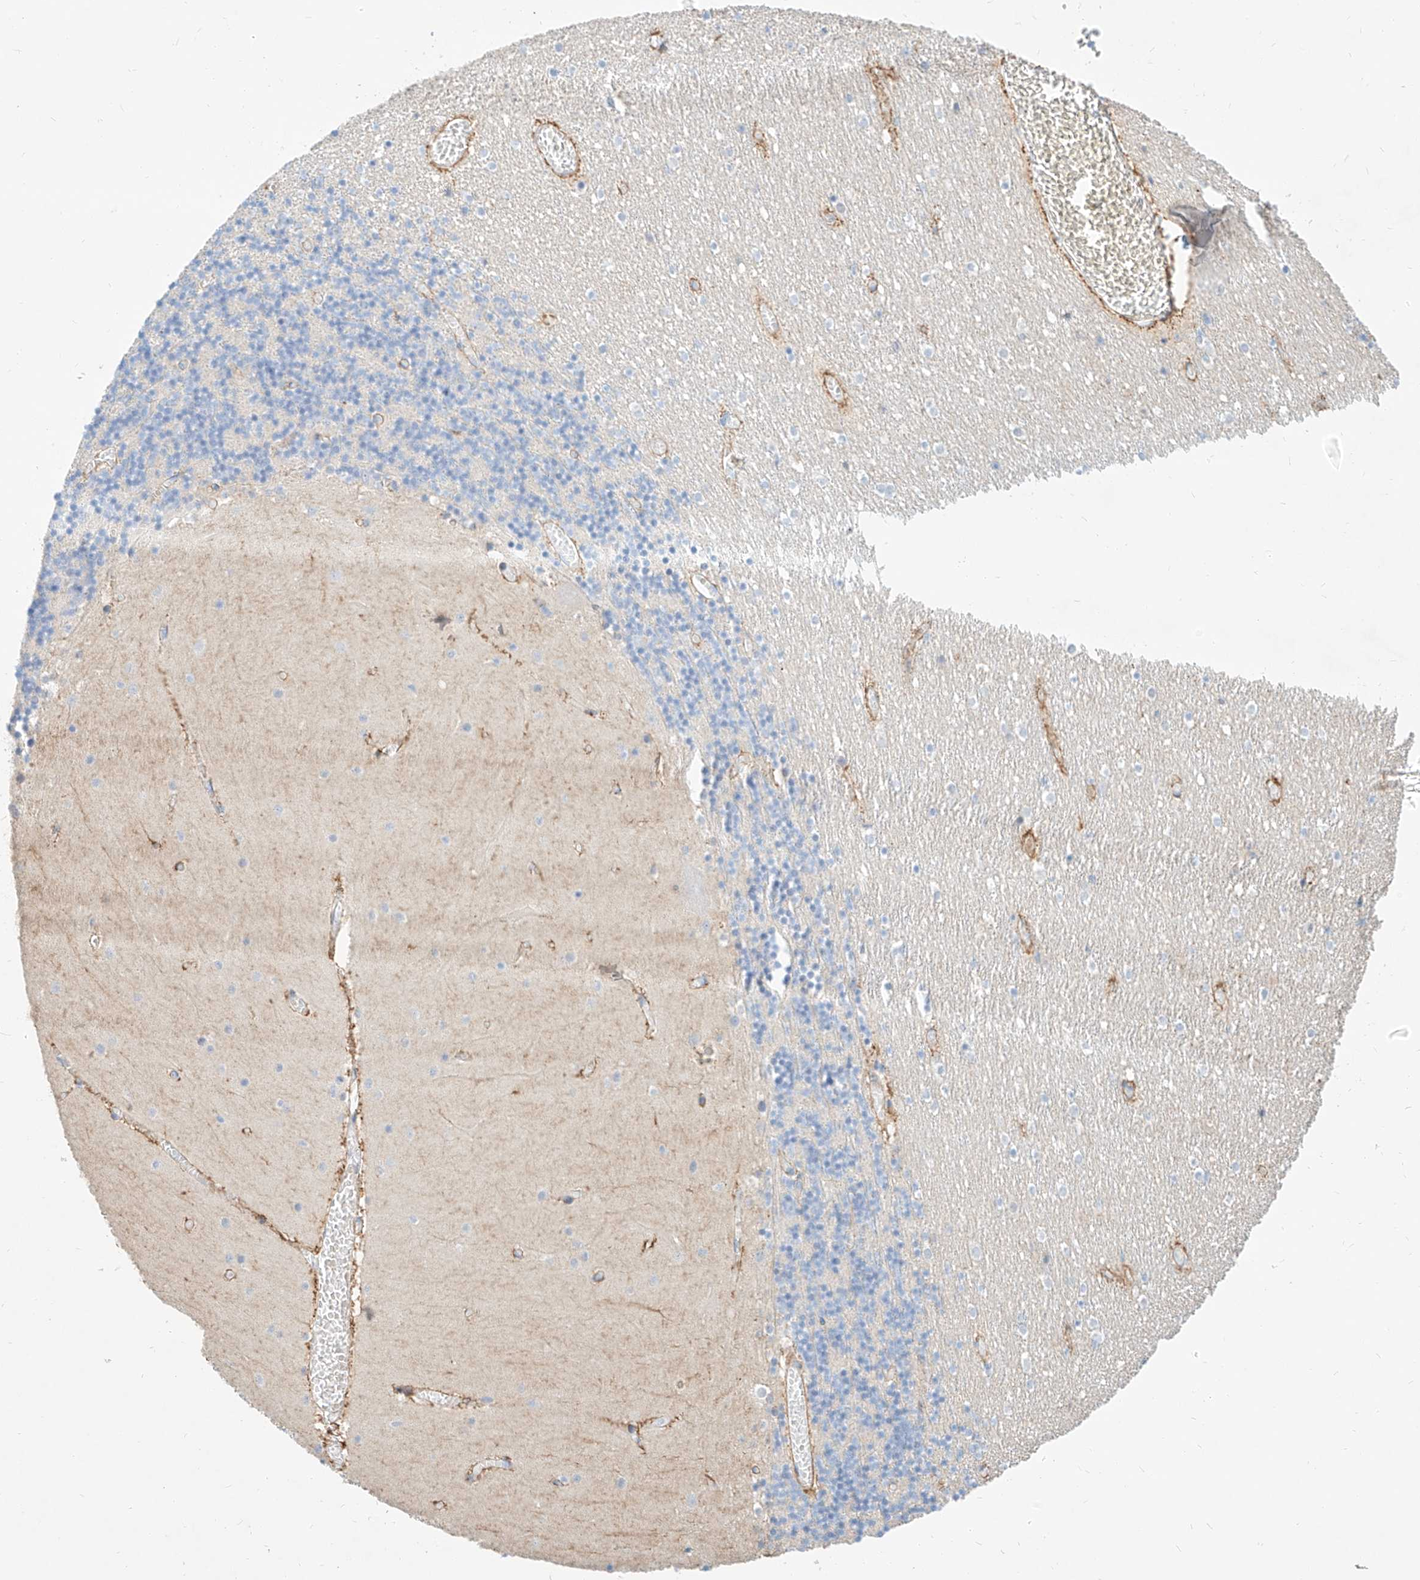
{"staining": {"intensity": "negative", "quantity": "none", "location": "none"}, "tissue": "cerebellum", "cell_type": "Cells in granular layer", "image_type": "normal", "snomed": [{"axis": "morphology", "description": "Normal tissue, NOS"}, {"axis": "topography", "description": "Cerebellum"}], "caption": "IHC micrograph of benign human cerebellum stained for a protein (brown), which reveals no staining in cells in granular layer.", "gene": "KCNH5", "patient": {"sex": "female", "age": 28}}